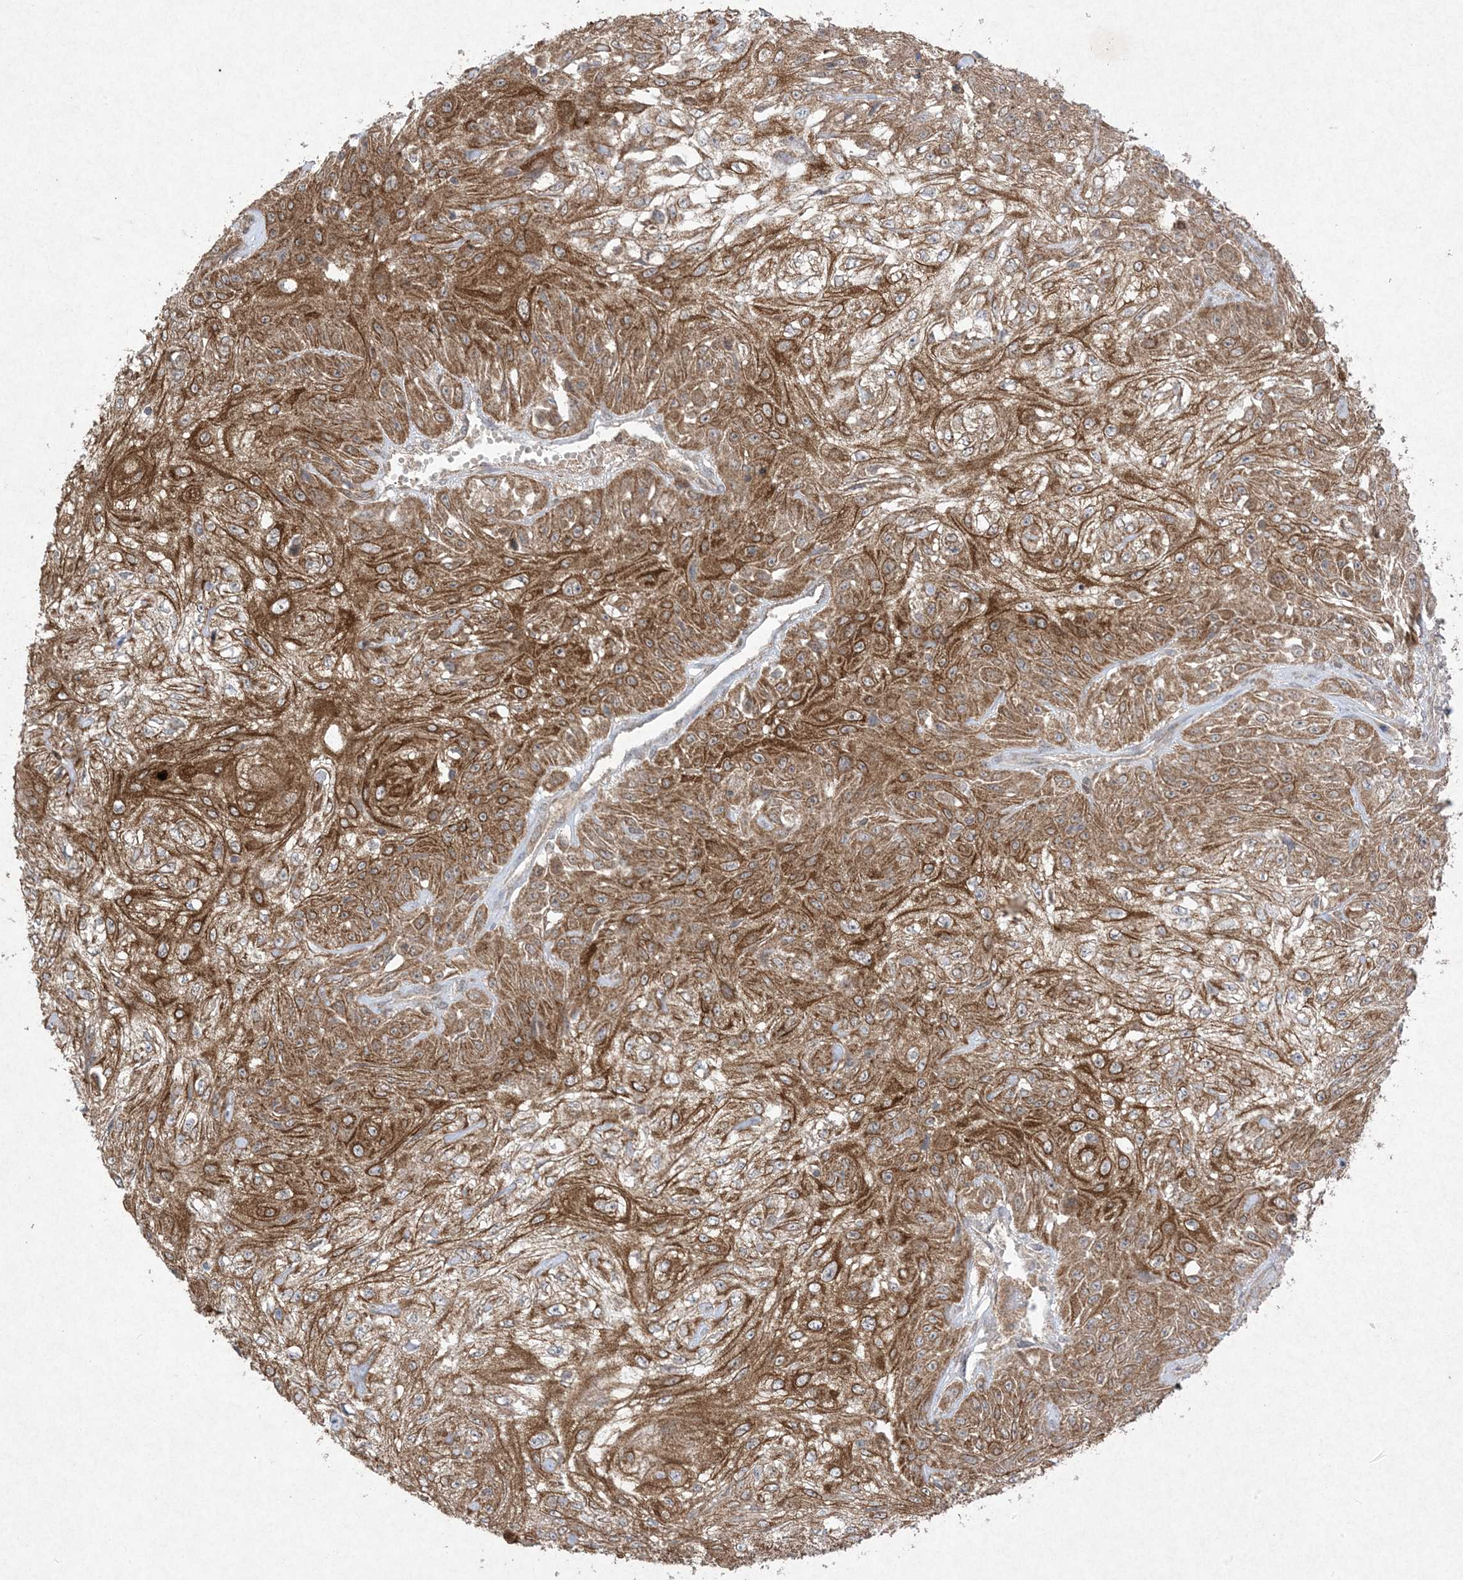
{"staining": {"intensity": "moderate", "quantity": ">75%", "location": "cytoplasmic/membranous"}, "tissue": "skin cancer", "cell_type": "Tumor cells", "image_type": "cancer", "snomed": [{"axis": "morphology", "description": "Squamous cell carcinoma, NOS"}, {"axis": "morphology", "description": "Squamous cell carcinoma, metastatic, NOS"}, {"axis": "topography", "description": "Skin"}, {"axis": "topography", "description": "Lymph node"}], "caption": "High-power microscopy captured an immunohistochemistry (IHC) photomicrograph of skin metastatic squamous cell carcinoma, revealing moderate cytoplasmic/membranous expression in approximately >75% of tumor cells. Nuclei are stained in blue.", "gene": "UBE2C", "patient": {"sex": "male", "age": 75}}